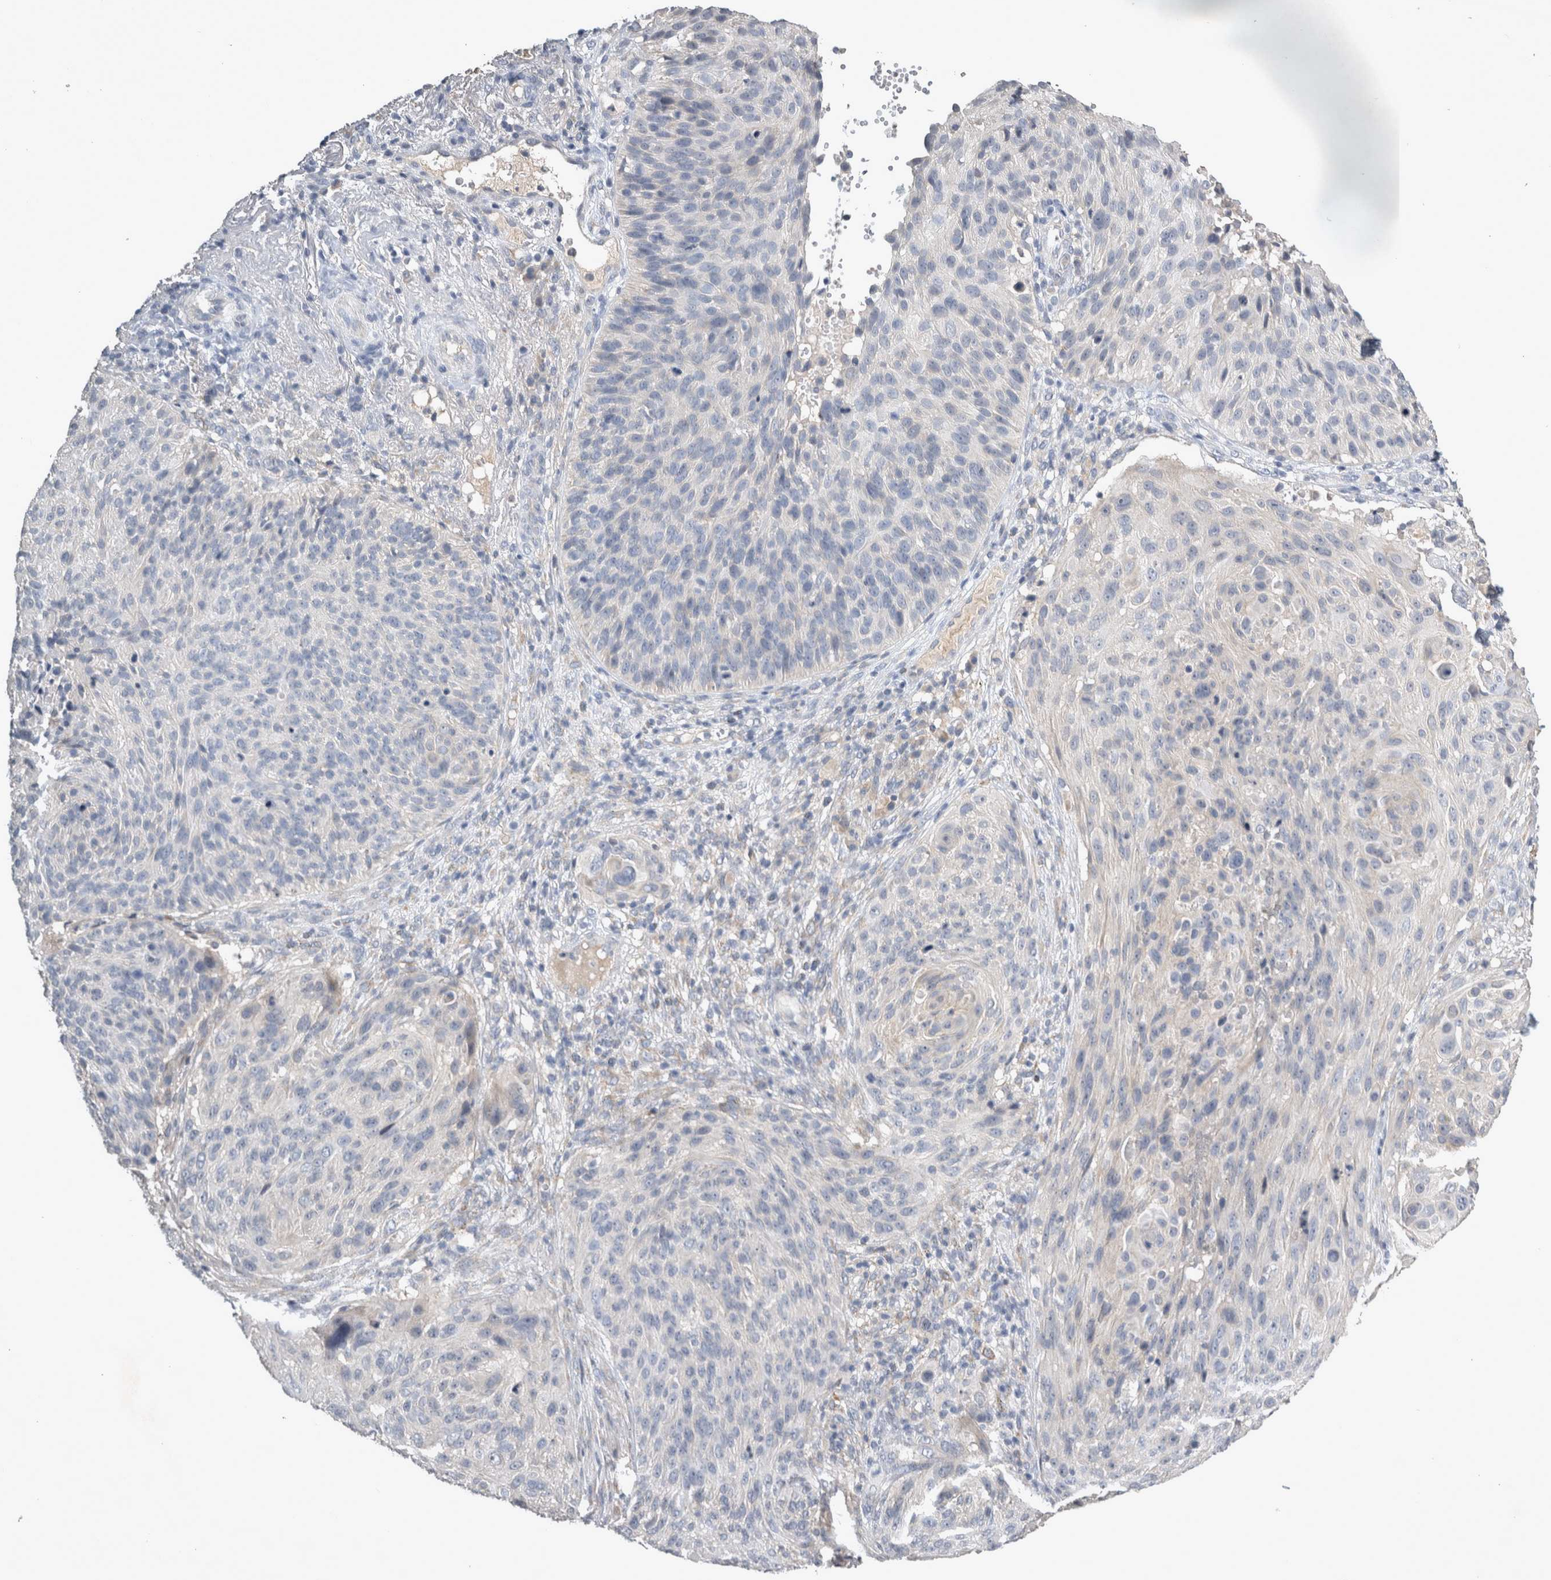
{"staining": {"intensity": "negative", "quantity": "none", "location": "none"}, "tissue": "cervical cancer", "cell_type": "Tumor cells", "image_type": "cancer", "snomed": [{"axis": "morphology", "description": "Squamous cell carcinoma, NOS"}, {"axis": "topography", "description": "Cervix"}], "caption": "Tumor cells are negative for protein expression in human cervical squamous cell carcinoma. (DAB immunohistochemistry visualized using brightfield microscopy, high magnification).", "gene": "SLC22A11", "patient": {"sex": "female", "age": 74}}